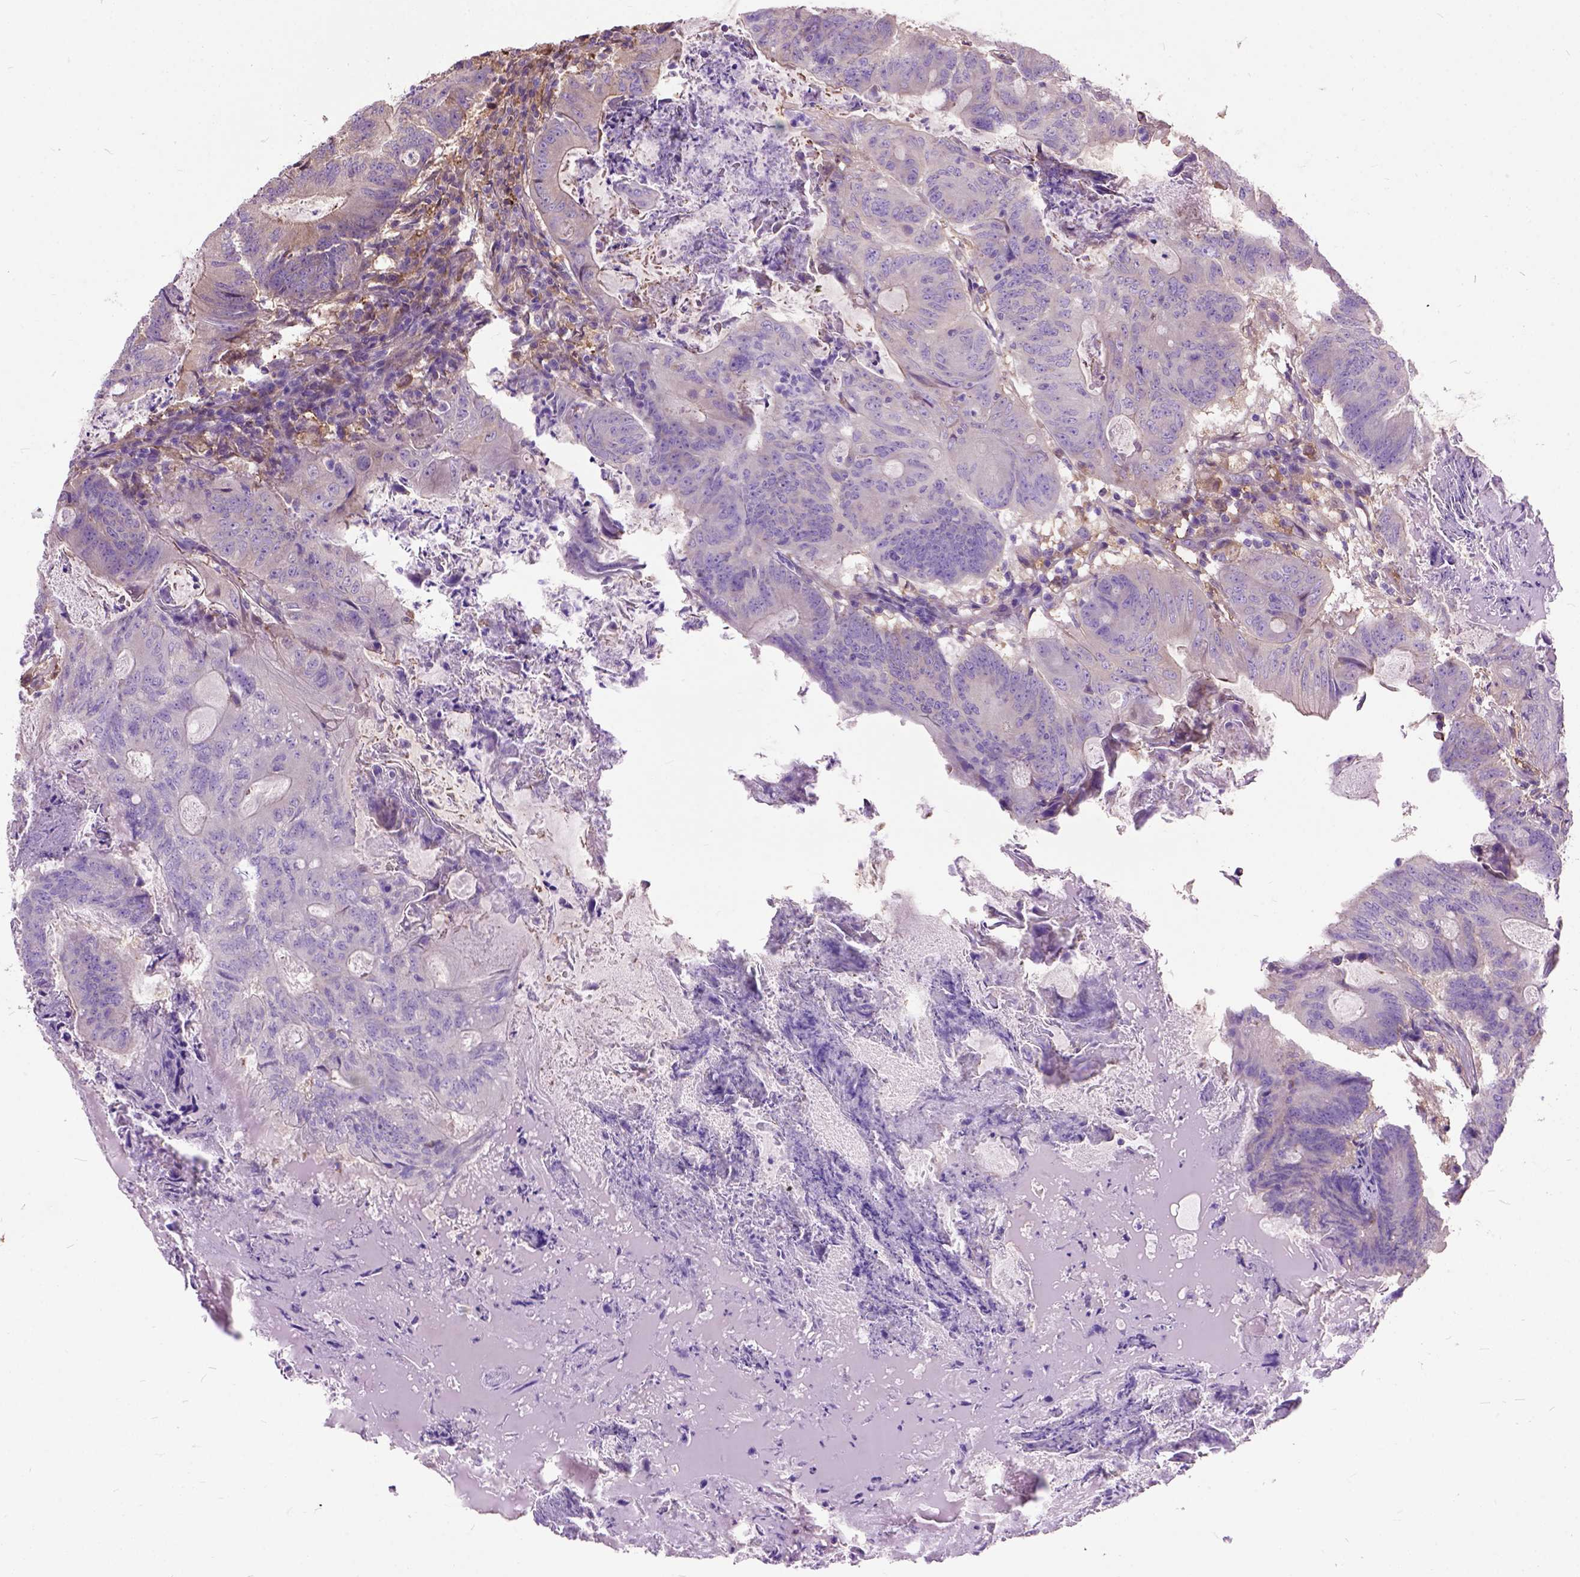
{"staining": {"intensity": "negative", "quantity": "none", "location": "none"}, "tissue": "colorectal cancer", "cell_type": "Tumor cells", "image_type": "cancer", "snomed": [{"axis": "morphology", "description": "Adenocarcinoma, NOS"}, {"axis": "topography", "description": "Colon"}], "caption": "Immunohistochemical staining of colorectal cancer demonstrates no significant expression in tumor cells.", "gene": "SEMA4F", "patient": {"sex": "female", "age": 70}}